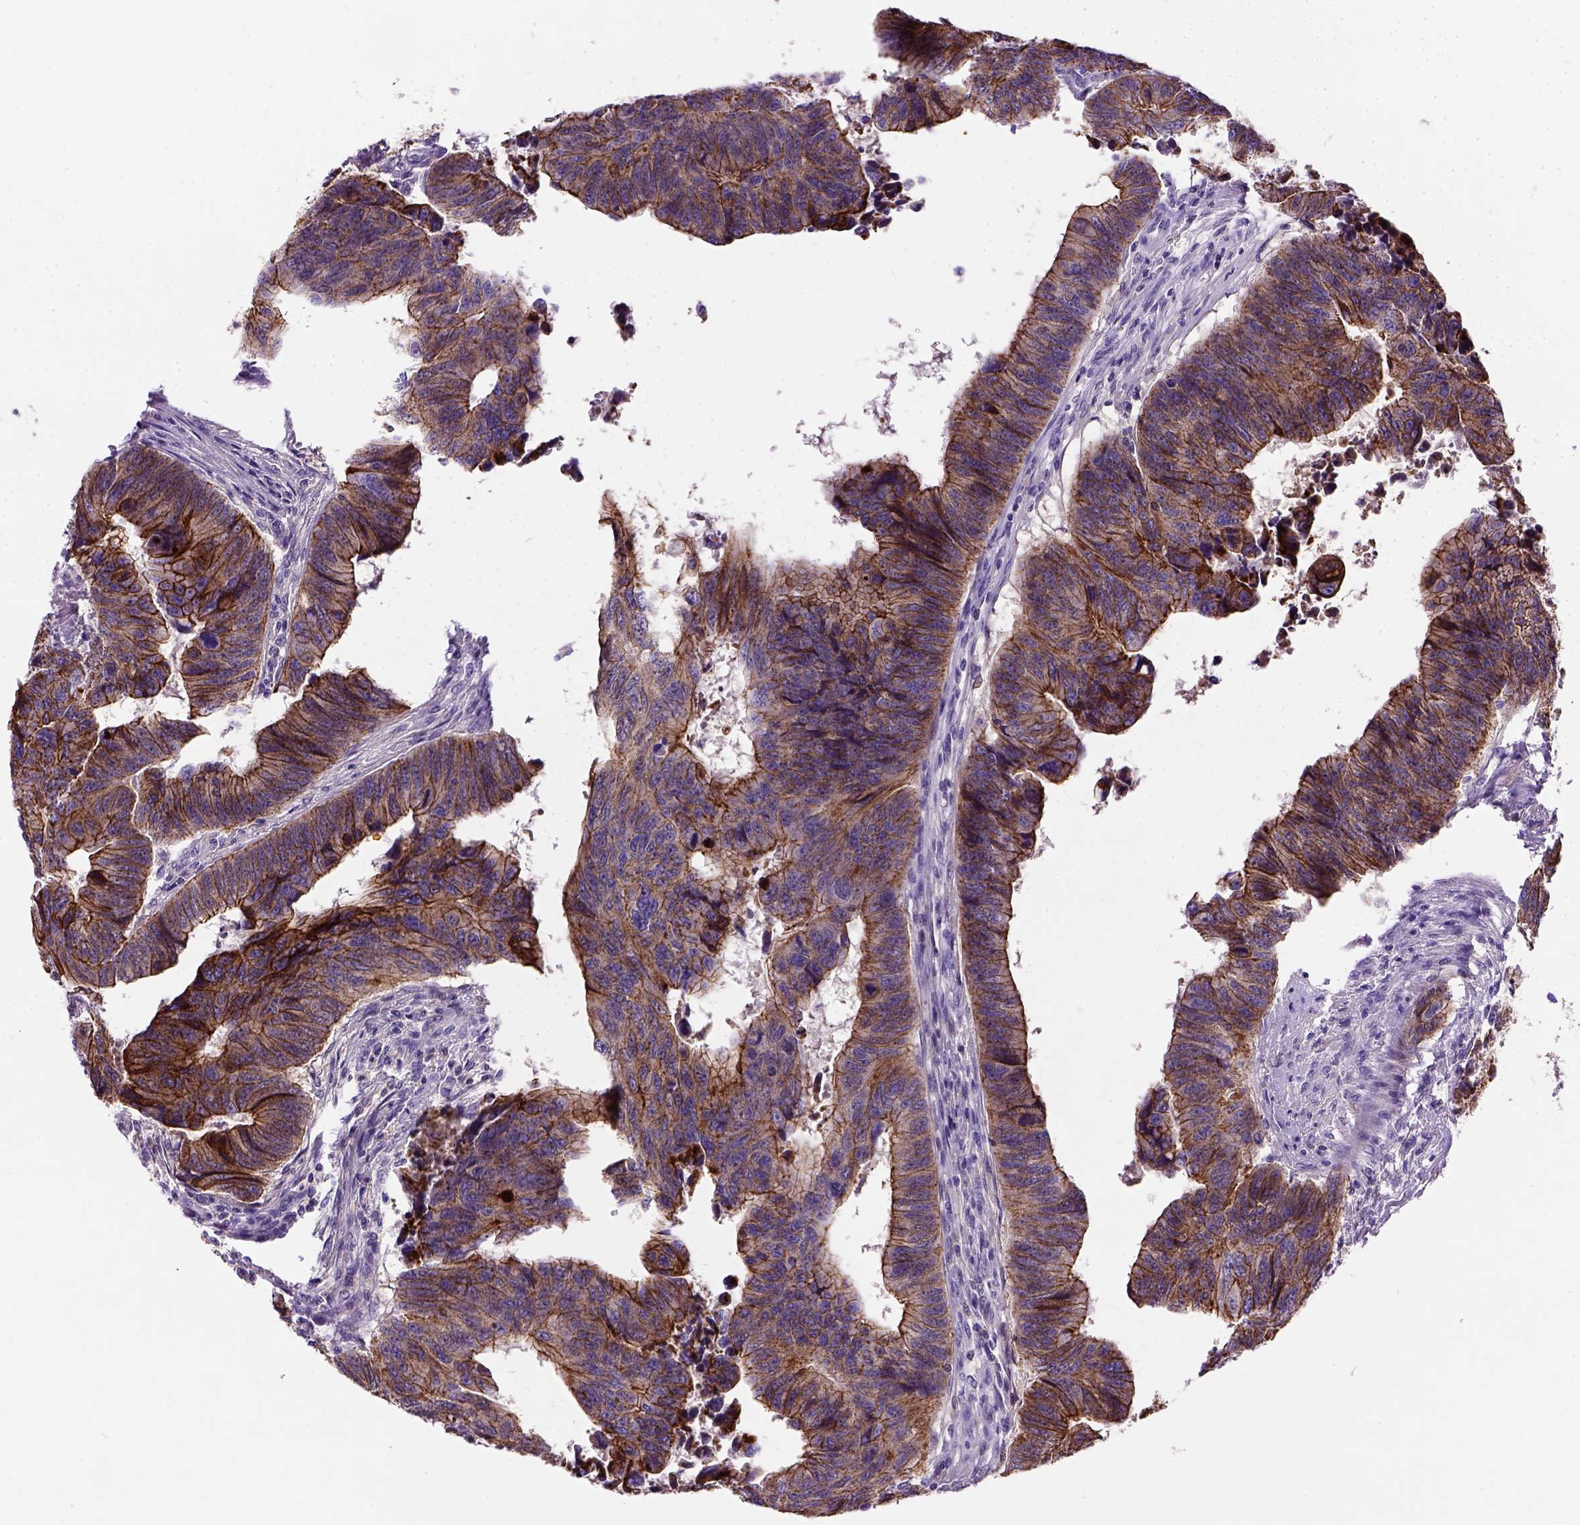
{"staining": {"intensity": "strong", "quantity": ">75%", "location": "cytoplasmic/membranous"}, "tissue": "colorectal cancer", "cell_type": "Tumor cells", "image_type": "cancer", "snomed": [{"axis": "morphology", "description": "Adenocarcinoma, NOS"}, {"axis": "topography", "description": "Rectum"}], "caption": "Immunohistochemical staining of adenocarcinoma (colorectal) displays high levels of strong cytoplasmic/membranous positivity in about >75% of tumor cells.", "gene": "CDH1", "patient": {"sex": "female", "age": 85}}